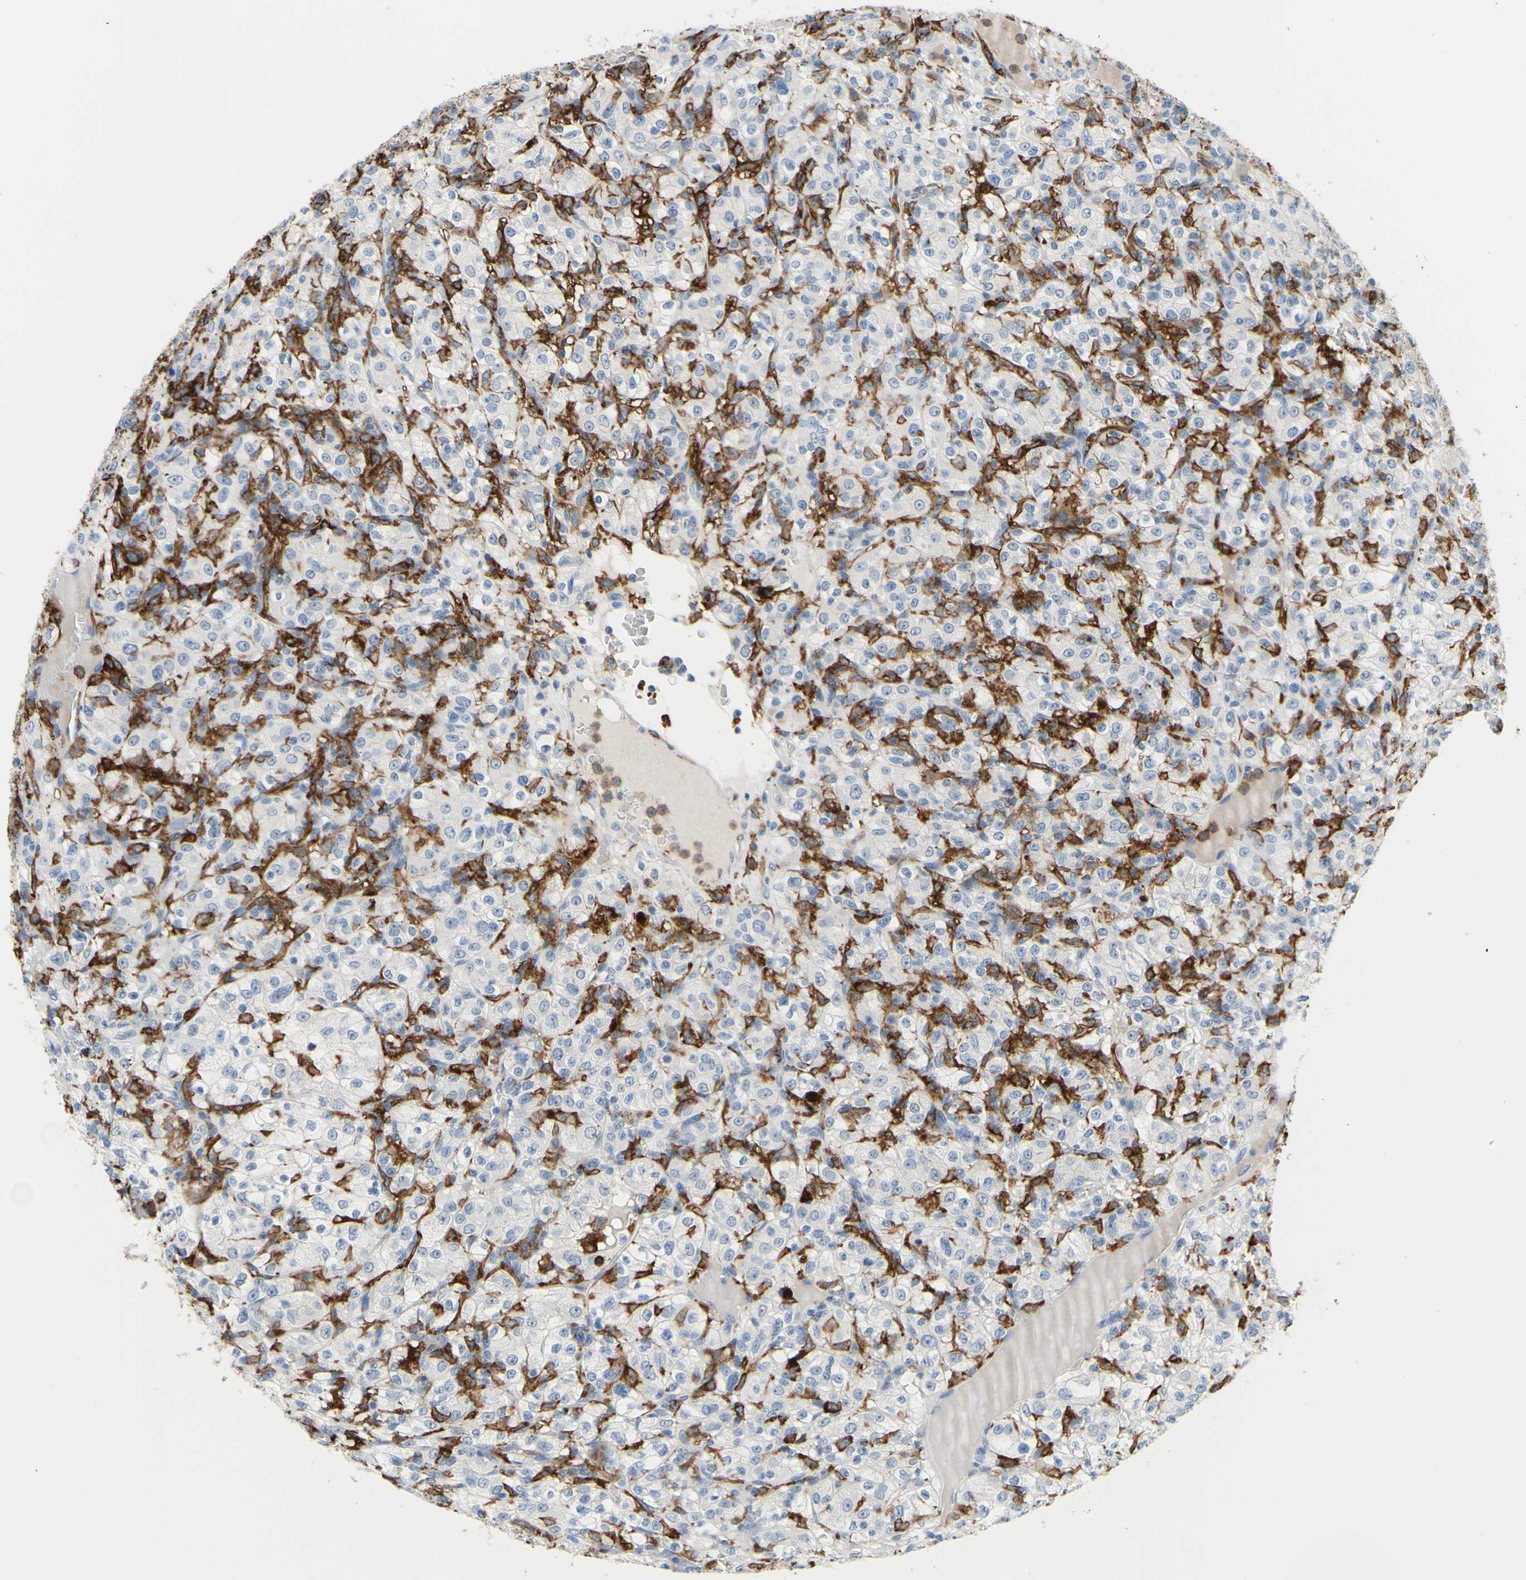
{"staining": {"intensity": "negative", "quantity": "none", "location": "none"}, "tissue": "renal cancer", "cell_type": "Tumor cells", "image_type": "cancer", "snomed": [{"axis": "morphology", "description": "Normal tissue, NOS"}, {"axis": "morphology", "description": "Adenocarcinoma, NOS"}, {"axis": "topography", "description": "Kidney"}], "caption": "The image shows no staining of tumor cells in renal cancer.", "gene": "FCGR2A", "patient": {"sex": "female", "age": 72}}